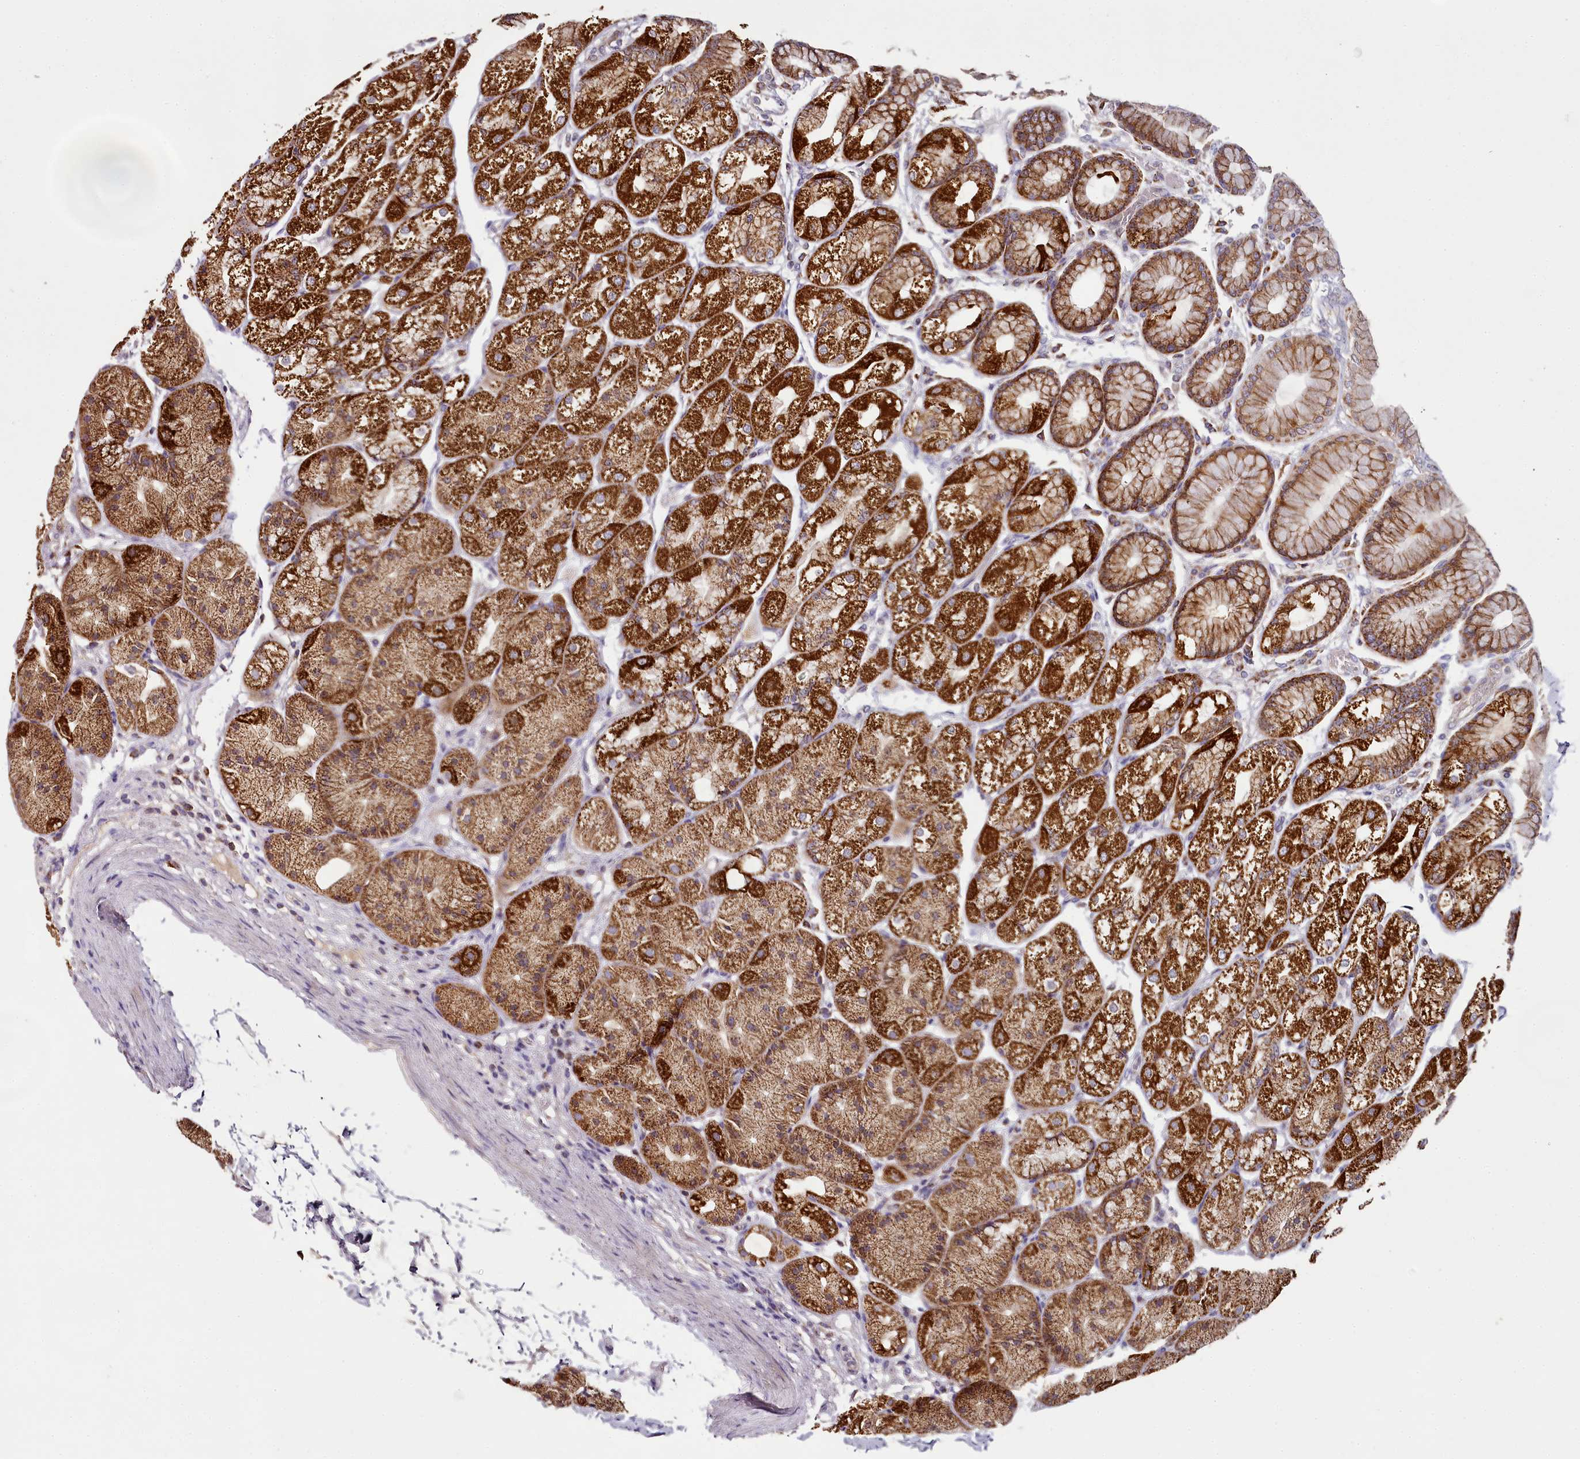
{"staining": {"intensity": "strong", "quantity": ">75%", "location": "cytoplasmic/membranous"}, "tissue": "stomach", "cell_type": "Glandular cells", "image_type": "normal", "snomed": [{"axis": "morphology", "description": "Normal tissue, NOS"}, {"axis": "topography", "description": "Stomach"}], "caption": "Protein expression analysis of normal stomach exhibits strong cytoplasmic/membranous expression in approximately >75% of glandular cells. The staining was performed using DAB (3,3'-diaminobenzidine), with brown indicating positive protein expression. Nuclei are stained blue with hematoxylin.", "gene": "ACSS1", "patient": {"sex": "male", "age": 57}}